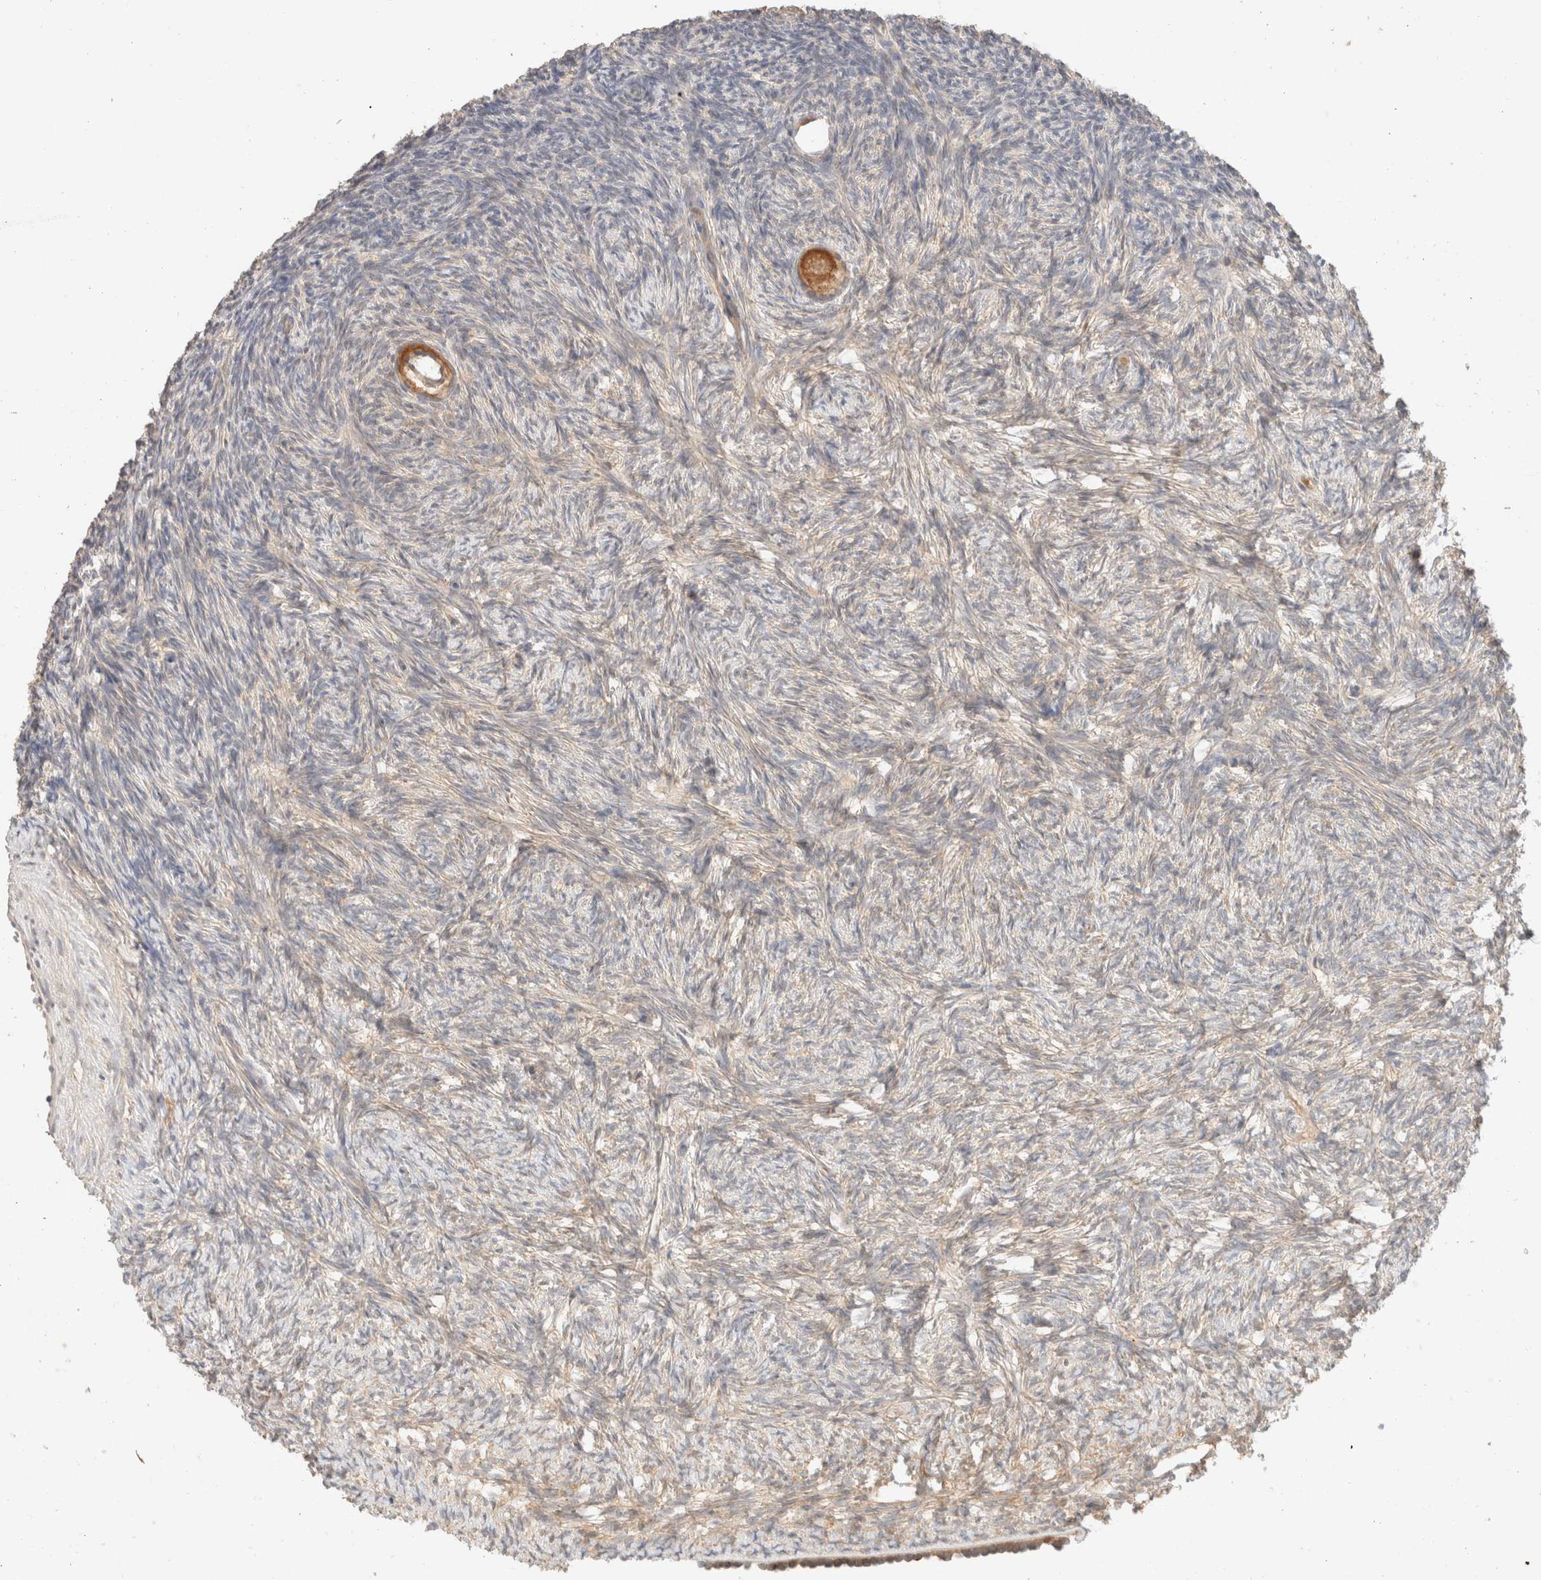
{"staining": {"intensity": "strong", "quantity": ">75%", "location": "cytoplasmic/membranous"}, "tissue": "ovary", "cell_type": "Follicle cells", "image_type": "normal", "snomed": [{"axis": "morphology", "description": "Normal tissue, NOS"}, {"axis": "topography", "description": "Ovary"}], "caption": "Follicle cells display high levels of strong cytoplasmic/membranous expression in about >75% of cells in normal human ovary. (IHC, brightfield microscopy, high magnification).", "gene": "SARM1", "patient": {"sex": "female", "age": 34}}